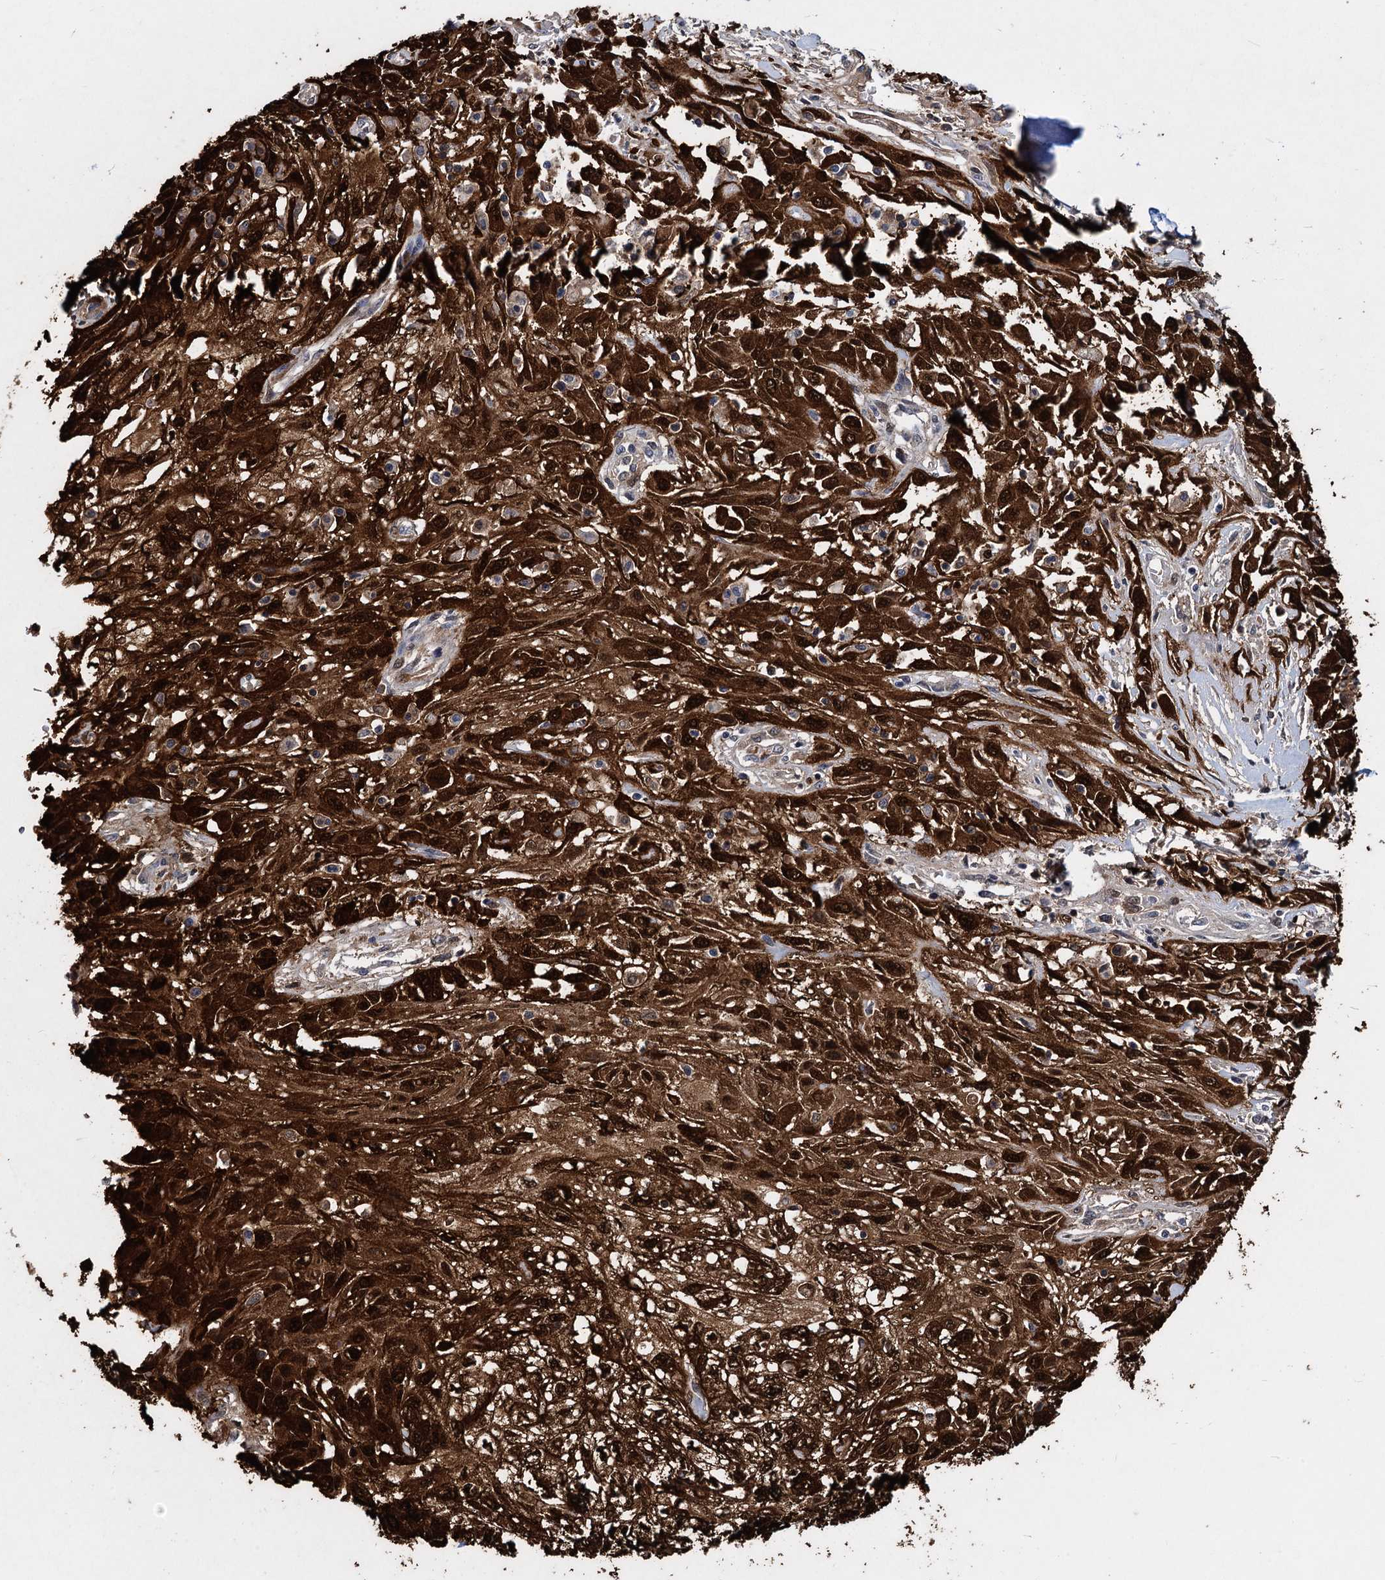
{"staining": {"intensity": "strong", "quantity": ">75%", "location": "cytoplasmic/membranous,nuclear"}, "tissue": "skin cancer", "cell_type": "Tumor cells", "image_type": "cancer", "snomed": [{"axis": "morphology", "description": "Squamous cell carcinoma, NOS"}, {"axis": "morphology", "description": "Squamous cell carcinoma, metastatic, NOS"}, {"axis": "topography", "description": "Skin"}, {"axis": "topography", "description": "Lymph node"}], "caption": "Squamous cell carcinoma (skin) stained with immunohistochemistry (IHC) demonstrates strong cytoplasmic/membranous and nuclear positivity in approximately >75% of tumor cells. The staining was performed using DAB (3,3'-diaminobenzidine) to visualize the protein expression in brown, while the nuclei were stained in blue with hematoxylin (Magnification: 20x).", "gene": "MAGEA4", "patient": {"sex": "male", "age": 75}}